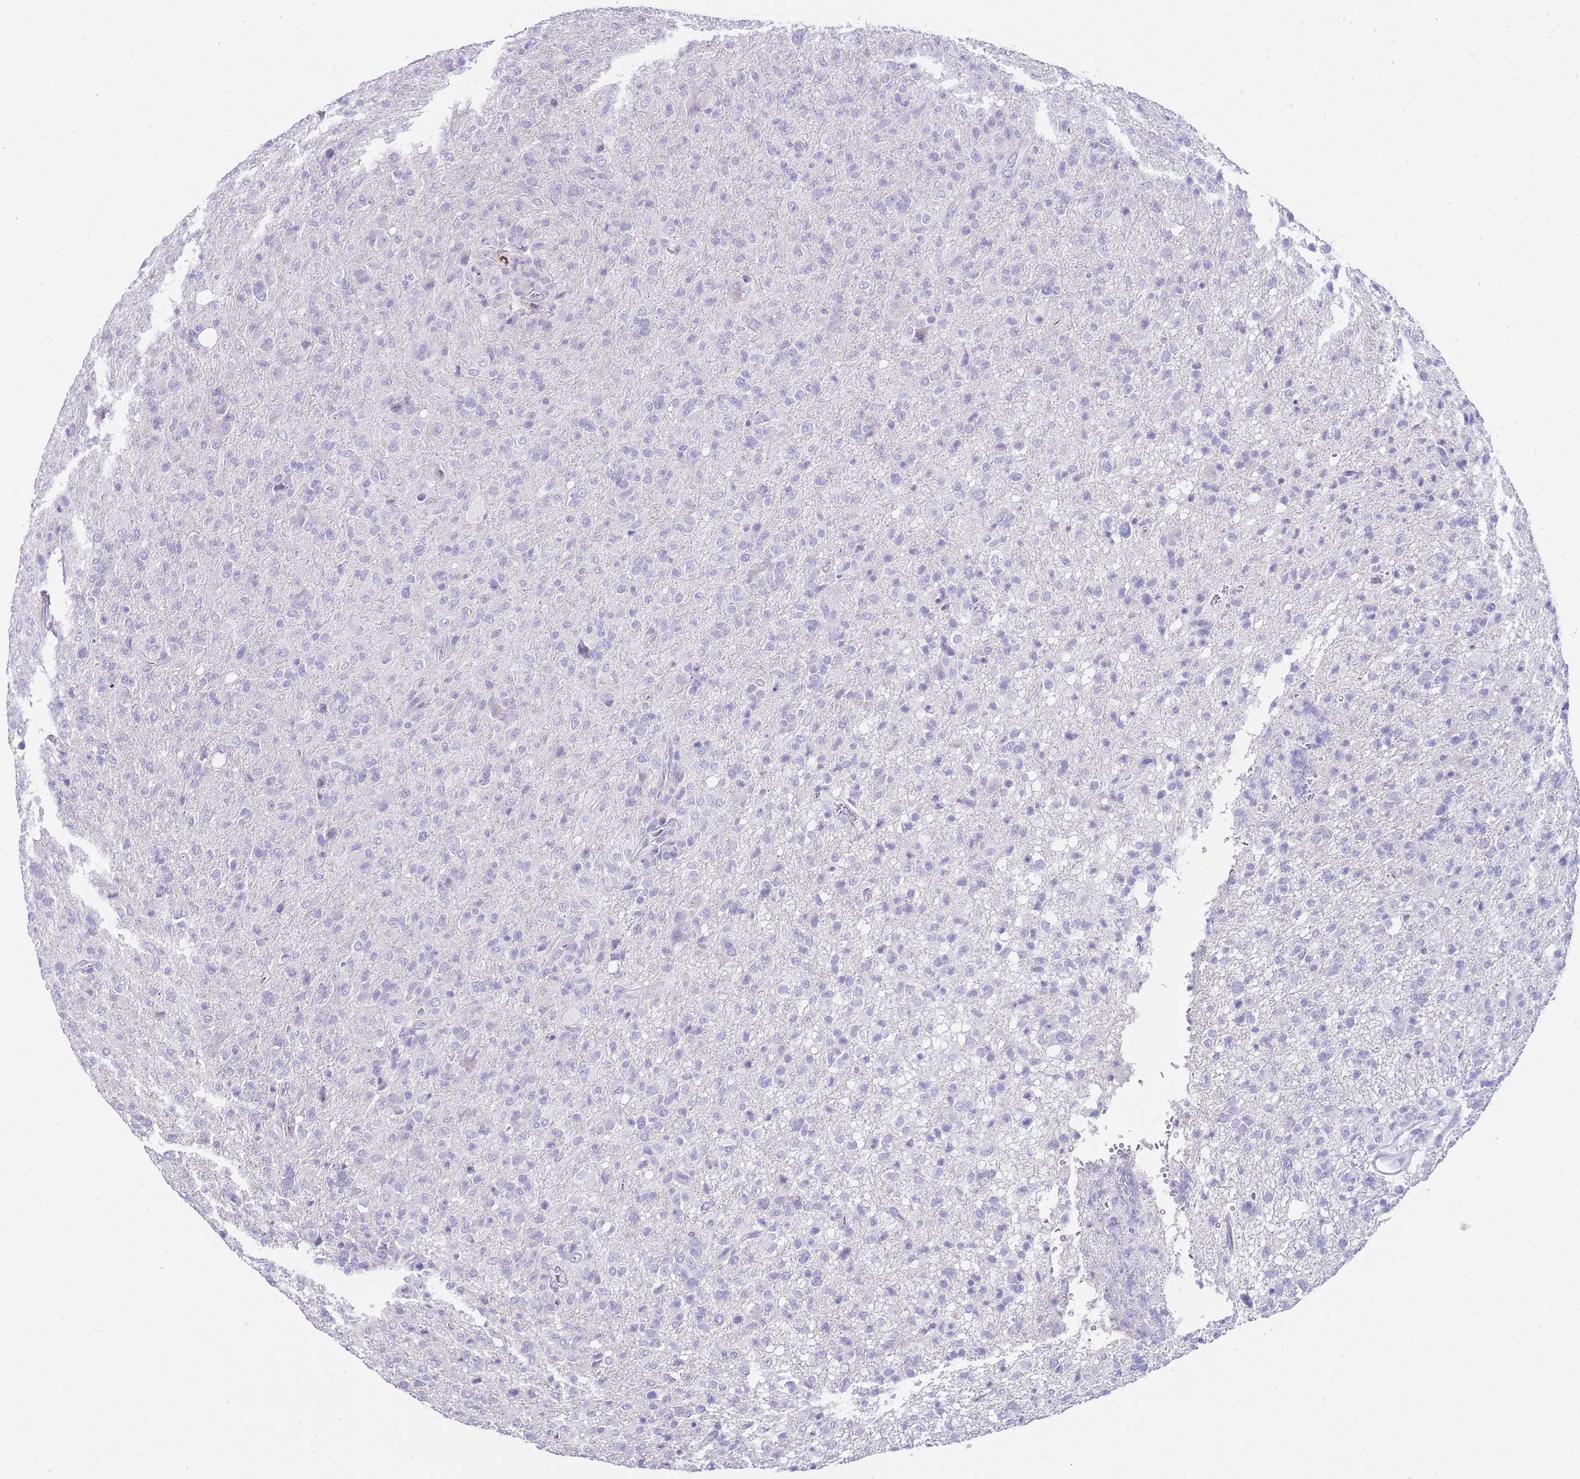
{"staining": {"intensity": "negative", "quantity": "none", "location": "none"}, "tissue": "glioma", "cell_type": "Tumor cells", "image_type": "cancer", "snomed": [{"axis": "morphology", "description": "Glioma, malignant, High grade"}, {"axis": "topography", "description": "Brain"}], "caption": "There is no significant positivity in tumor cells of malignant high-grade glioma.", "gene": "DPP4", "patient": {"sex": "female", "age": 57}}